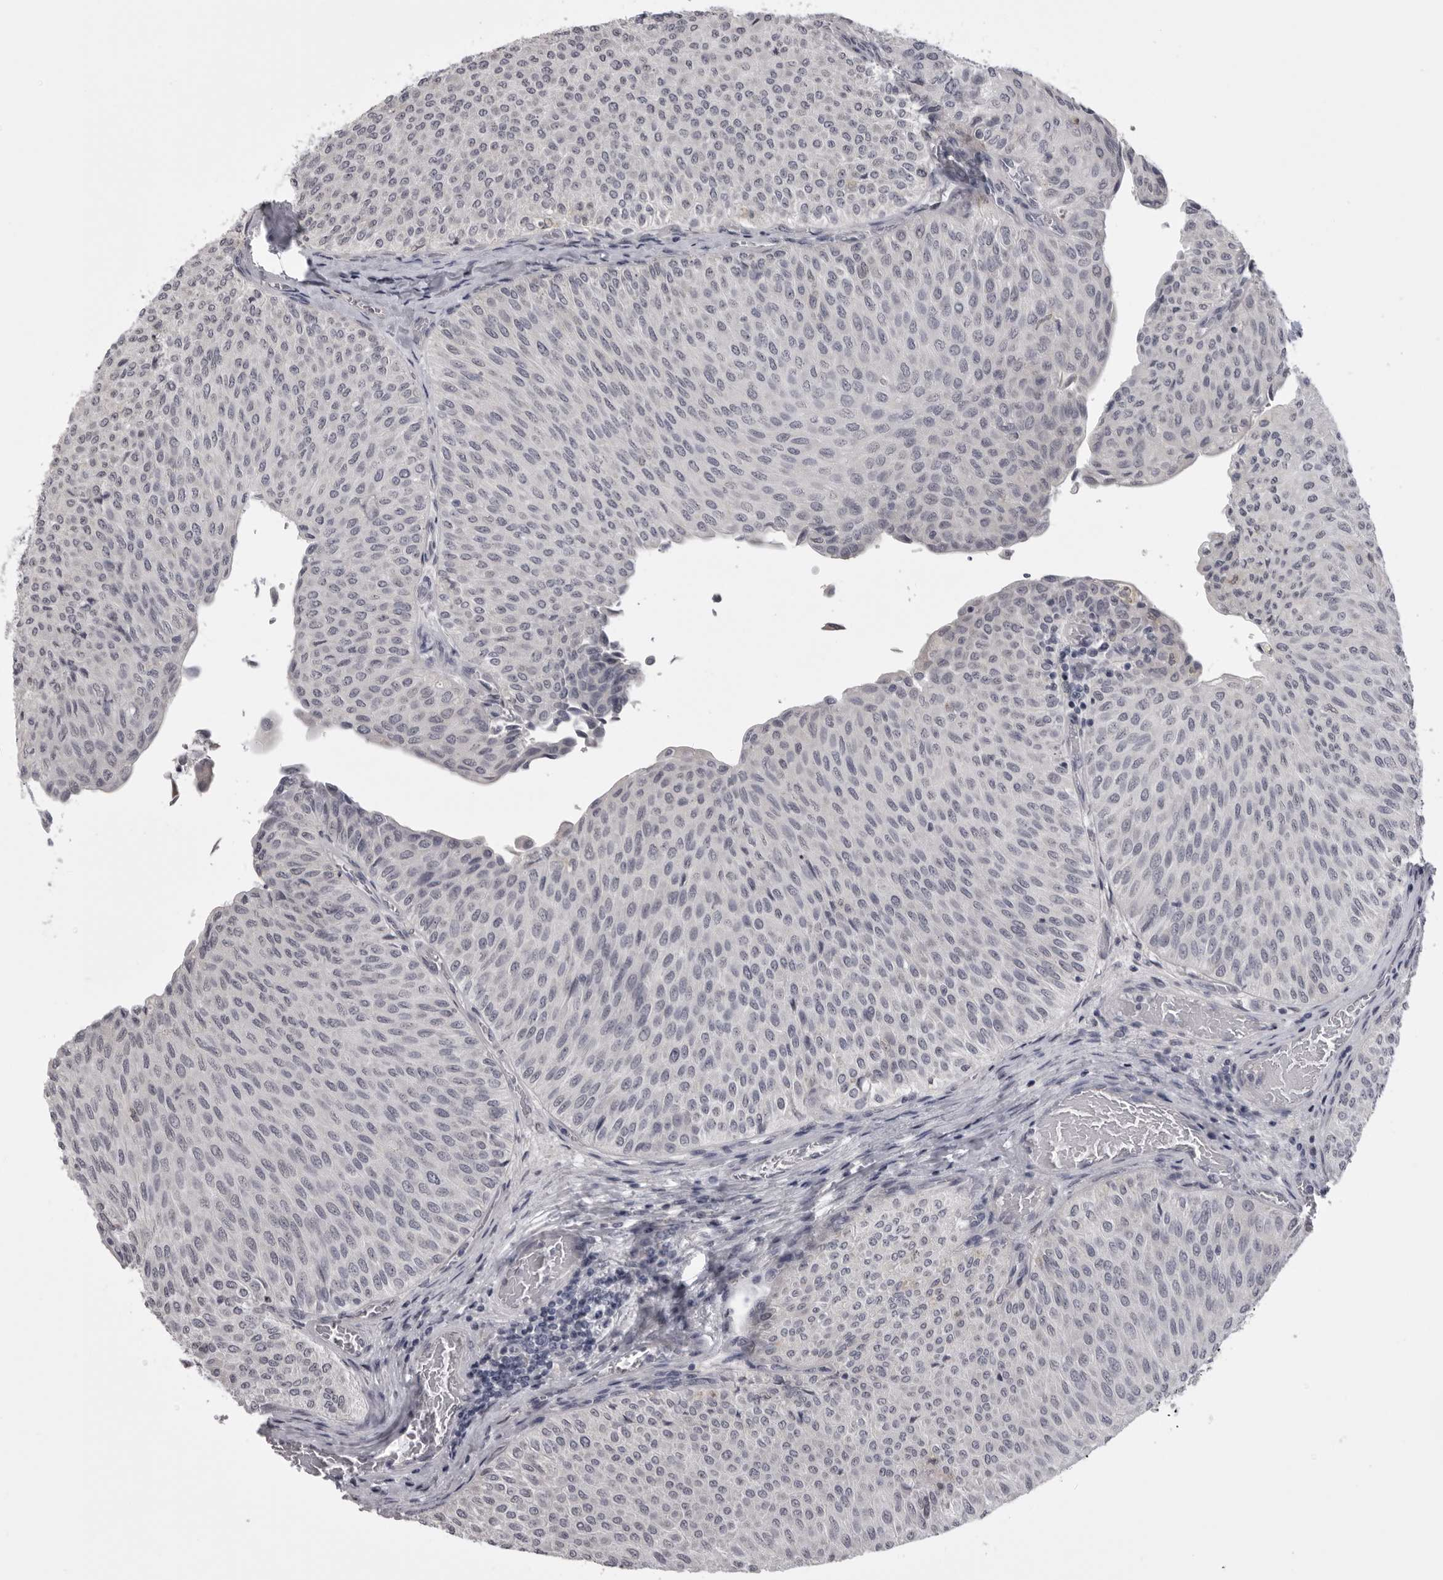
{"staining": {"intensity": "negative", "quantity": "none", "location": "none"}, "tissue": "urothelial cancer", "cell_type": "Tumor cells", "image_type": "cancer", "snomed": [{"axis": "morphology", "description": "Urothelial carcinoma, Low grade"}, {"axis": "topography", "description": "Urinary bladder"}], "caption": "Tumor cells are negative for protein expression in human urothelial cancer.", "gene": "NCEH1", "patient": {"sex": "male", "age": 78}}